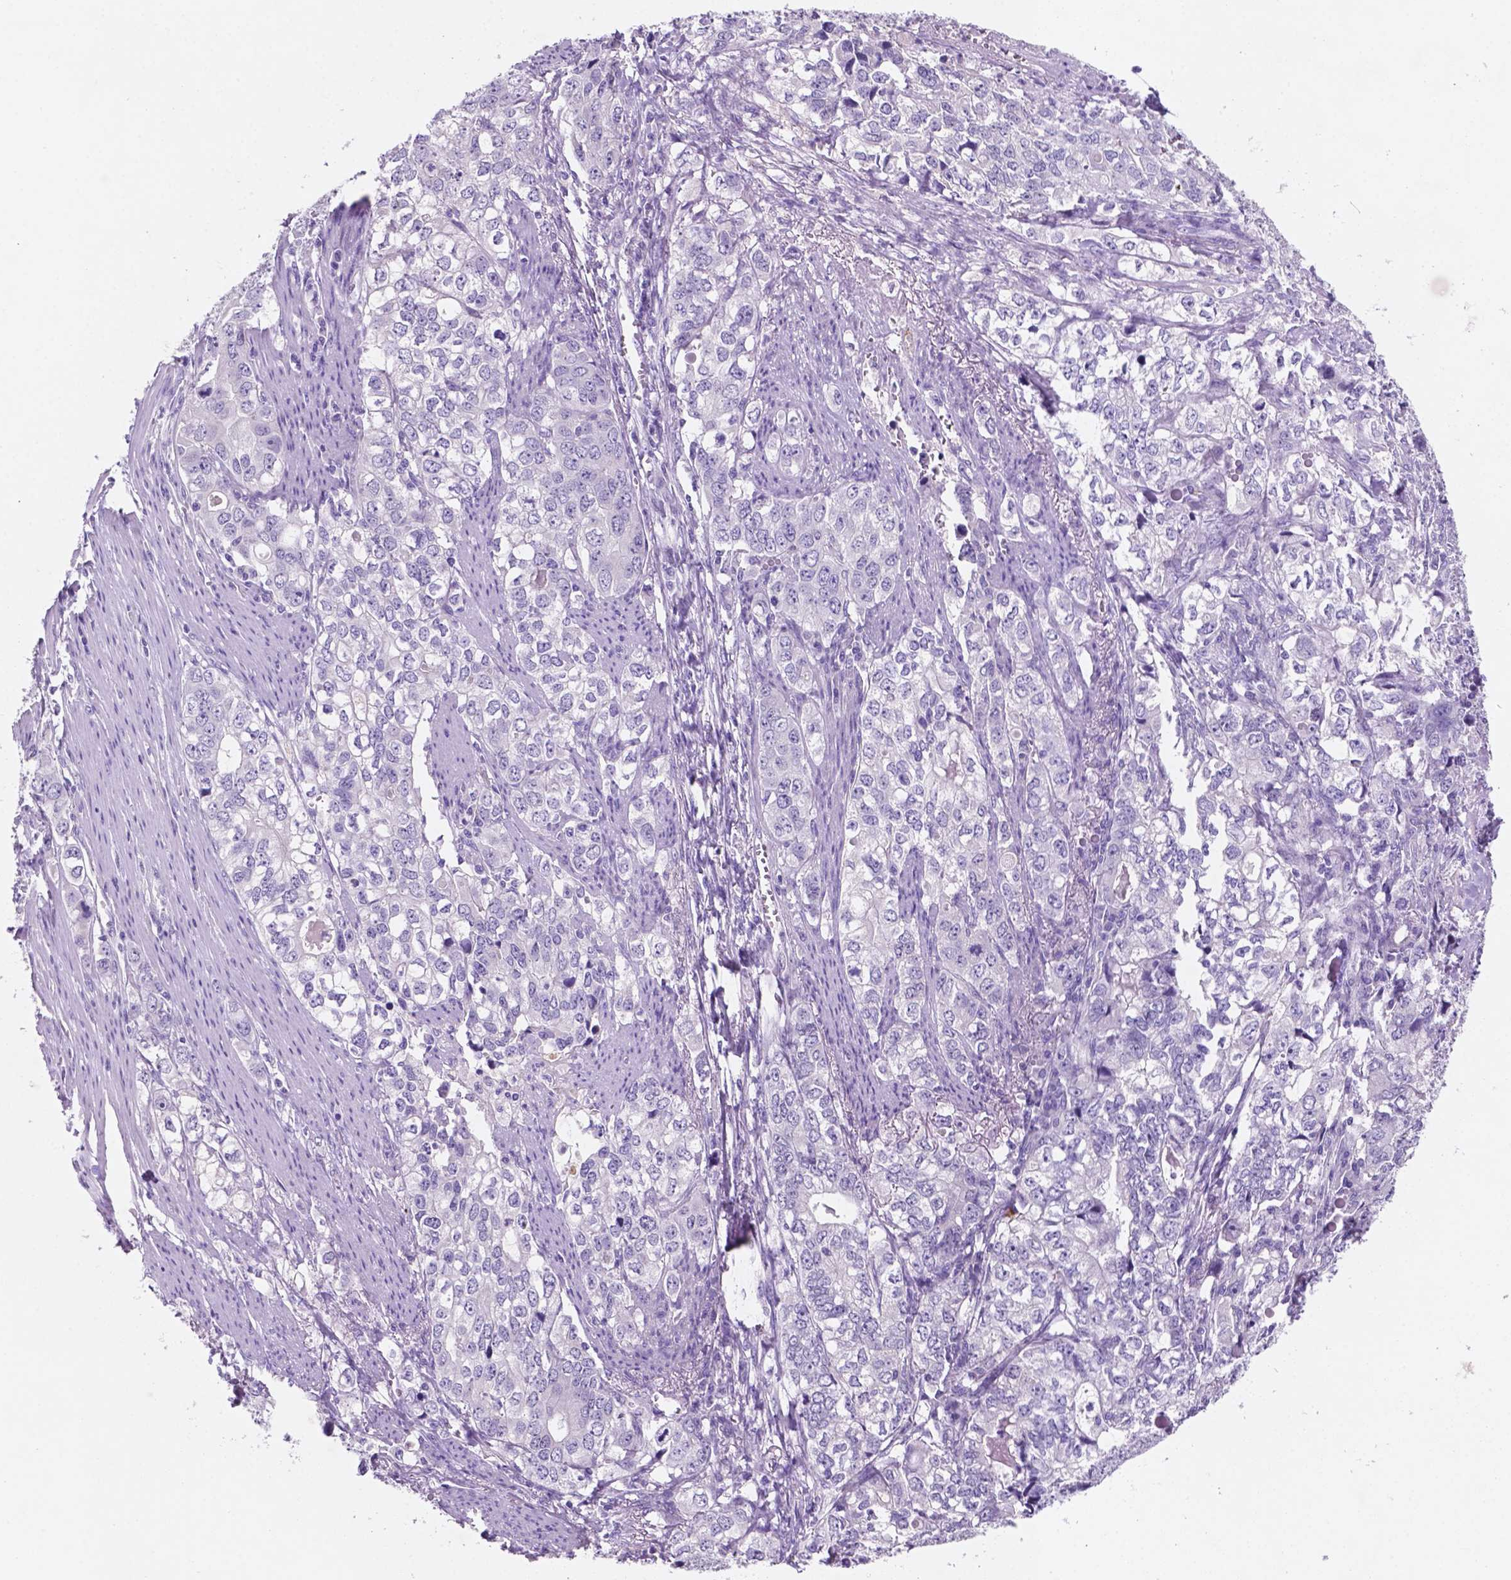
{"staining": {"intensity": "negative", "quantity": "none", "location": "none"}, "tissue": "stomach cancer", "cell_type": "Tumor cells", "image_type": "cancer", "snomed": [{"axis": "morphology", "description": "Adenocarcinoma, NOS"}, {"axis": "topography", "description": "Stomach, lower"}], "caption": "Immunohistochemistry histopathology image of neoplastic tissue: adenocarcinoma (stomach) stained with DAB (3,3'-diaminobenzidine) reveals no significant protein expression in tumor cells.", "gene": "EBLN2", "patient": {"sex": "female", "age": 72}}